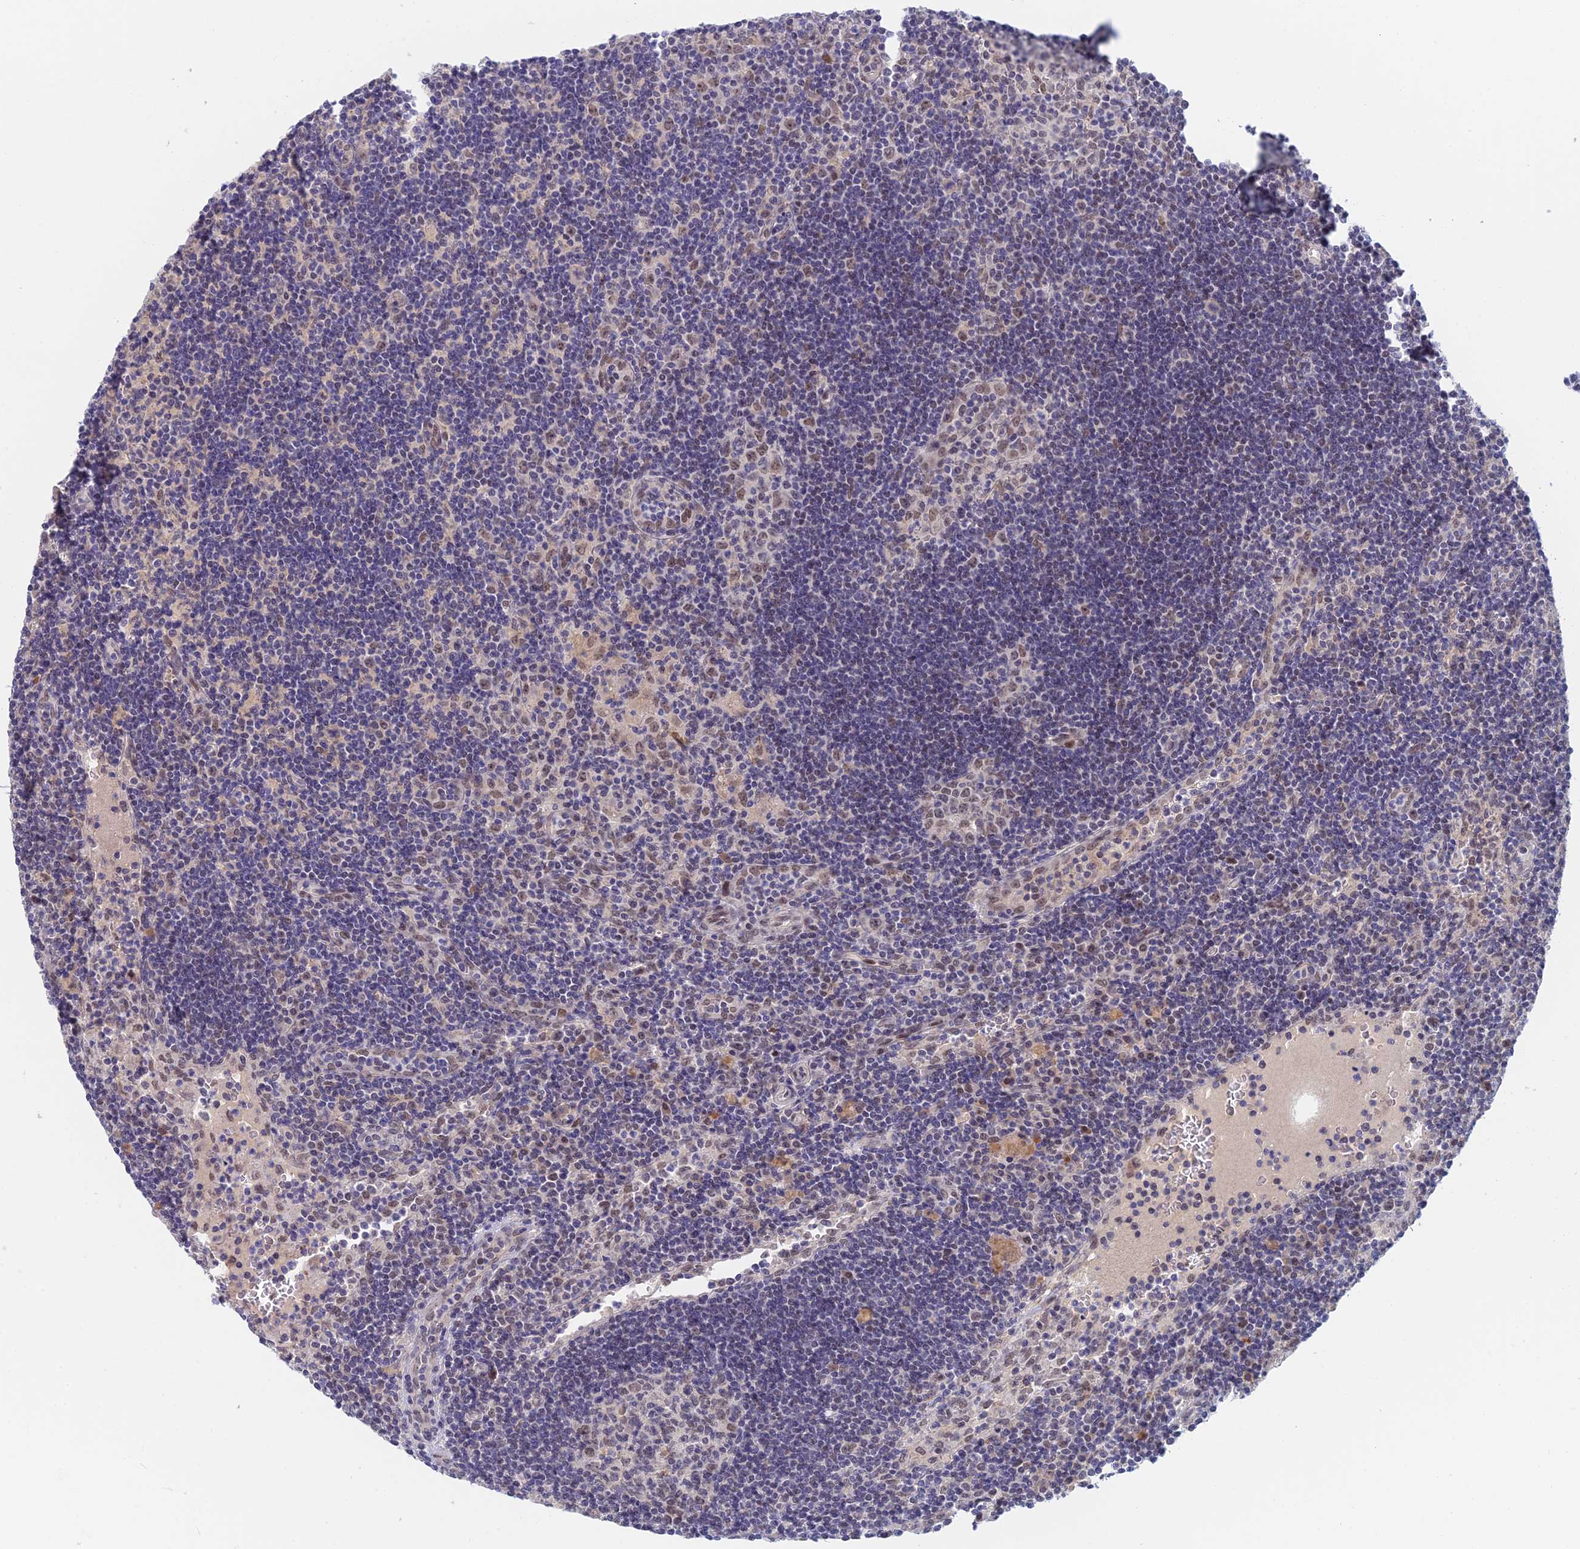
{"staining": {"intensity": "weak", "quantity": "<25%", "location": "nuclear"}, "tissue": "lymph node", "cell_type": "Germinal center cells", "image_type": "normal", "snomed": [{"axis": "morphology", "description": "Normal tissue, NOS"}, {"axis": "topography", "description": "Lymph node"}], "caption": "The photomicrograph shows no significant staining in germinal center cells of lymph node.", "gene": "ZUP1", "patient": {"sex": "female", "age": 32}}